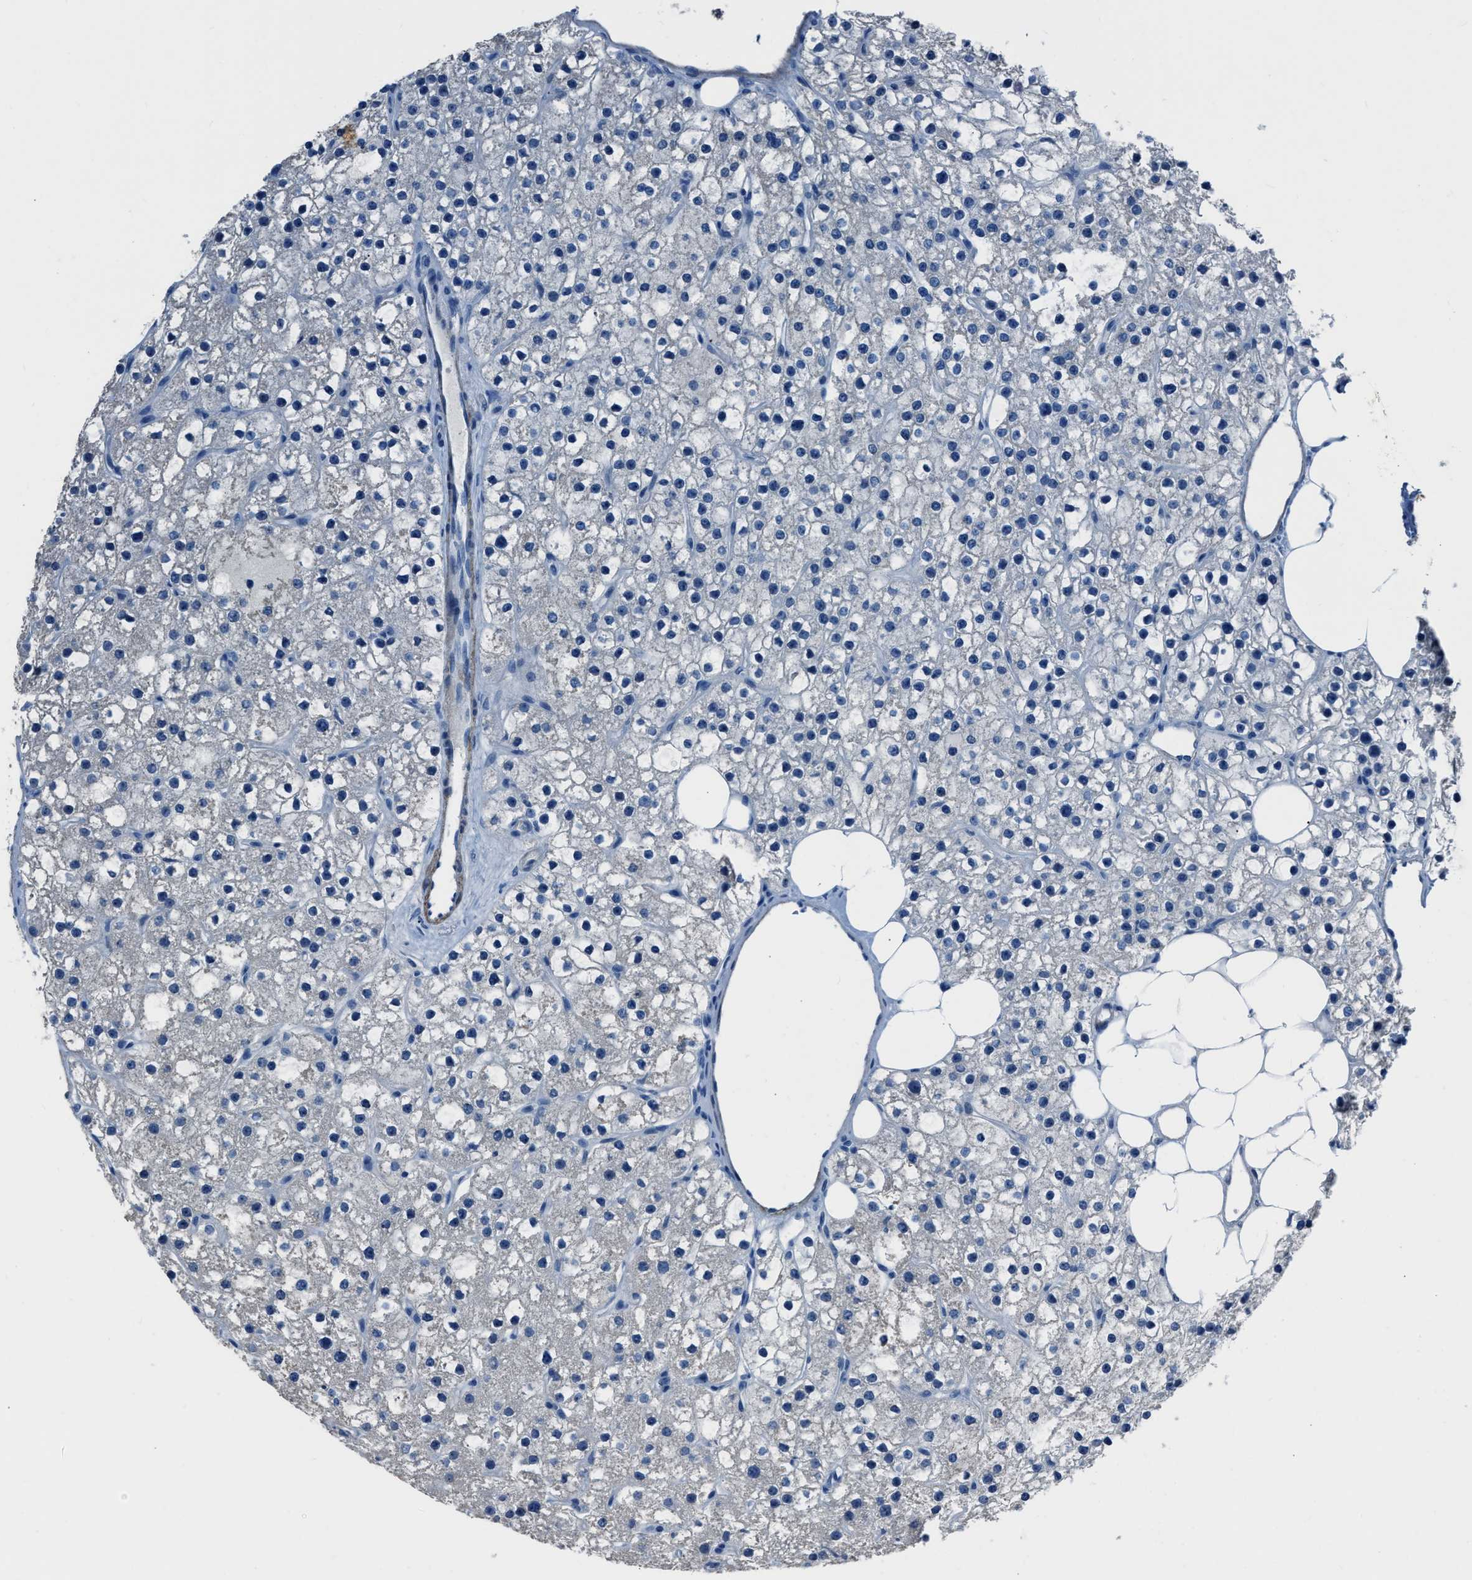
{"staining": {"intensity": "negative", "quantity": "none", "location": "none"}, "tissue": "parathyroid gland", "cell_type": "Glandular cells", "image_type": "normal", "snomed": [{"axis": "morphology", "description": "Normal tissue, NOS"}, {"axis": "morphology", "description": "Adenoma, NOS"}, {"axis": "topography", "description": "Parathyroid gland"}], "caption": "DAB (3,3'-diaminobenzidine) immunohistochemical staining of unremarkable parathyroid gland shows no significant staining in glandular cells. (Brightfield microscopy of DAB (3,3'-diaminobenzidine) immunohistochemistry at high magnification).", "gene": "SPATC1L", "patient": {"sex": "female", "age": 70}}